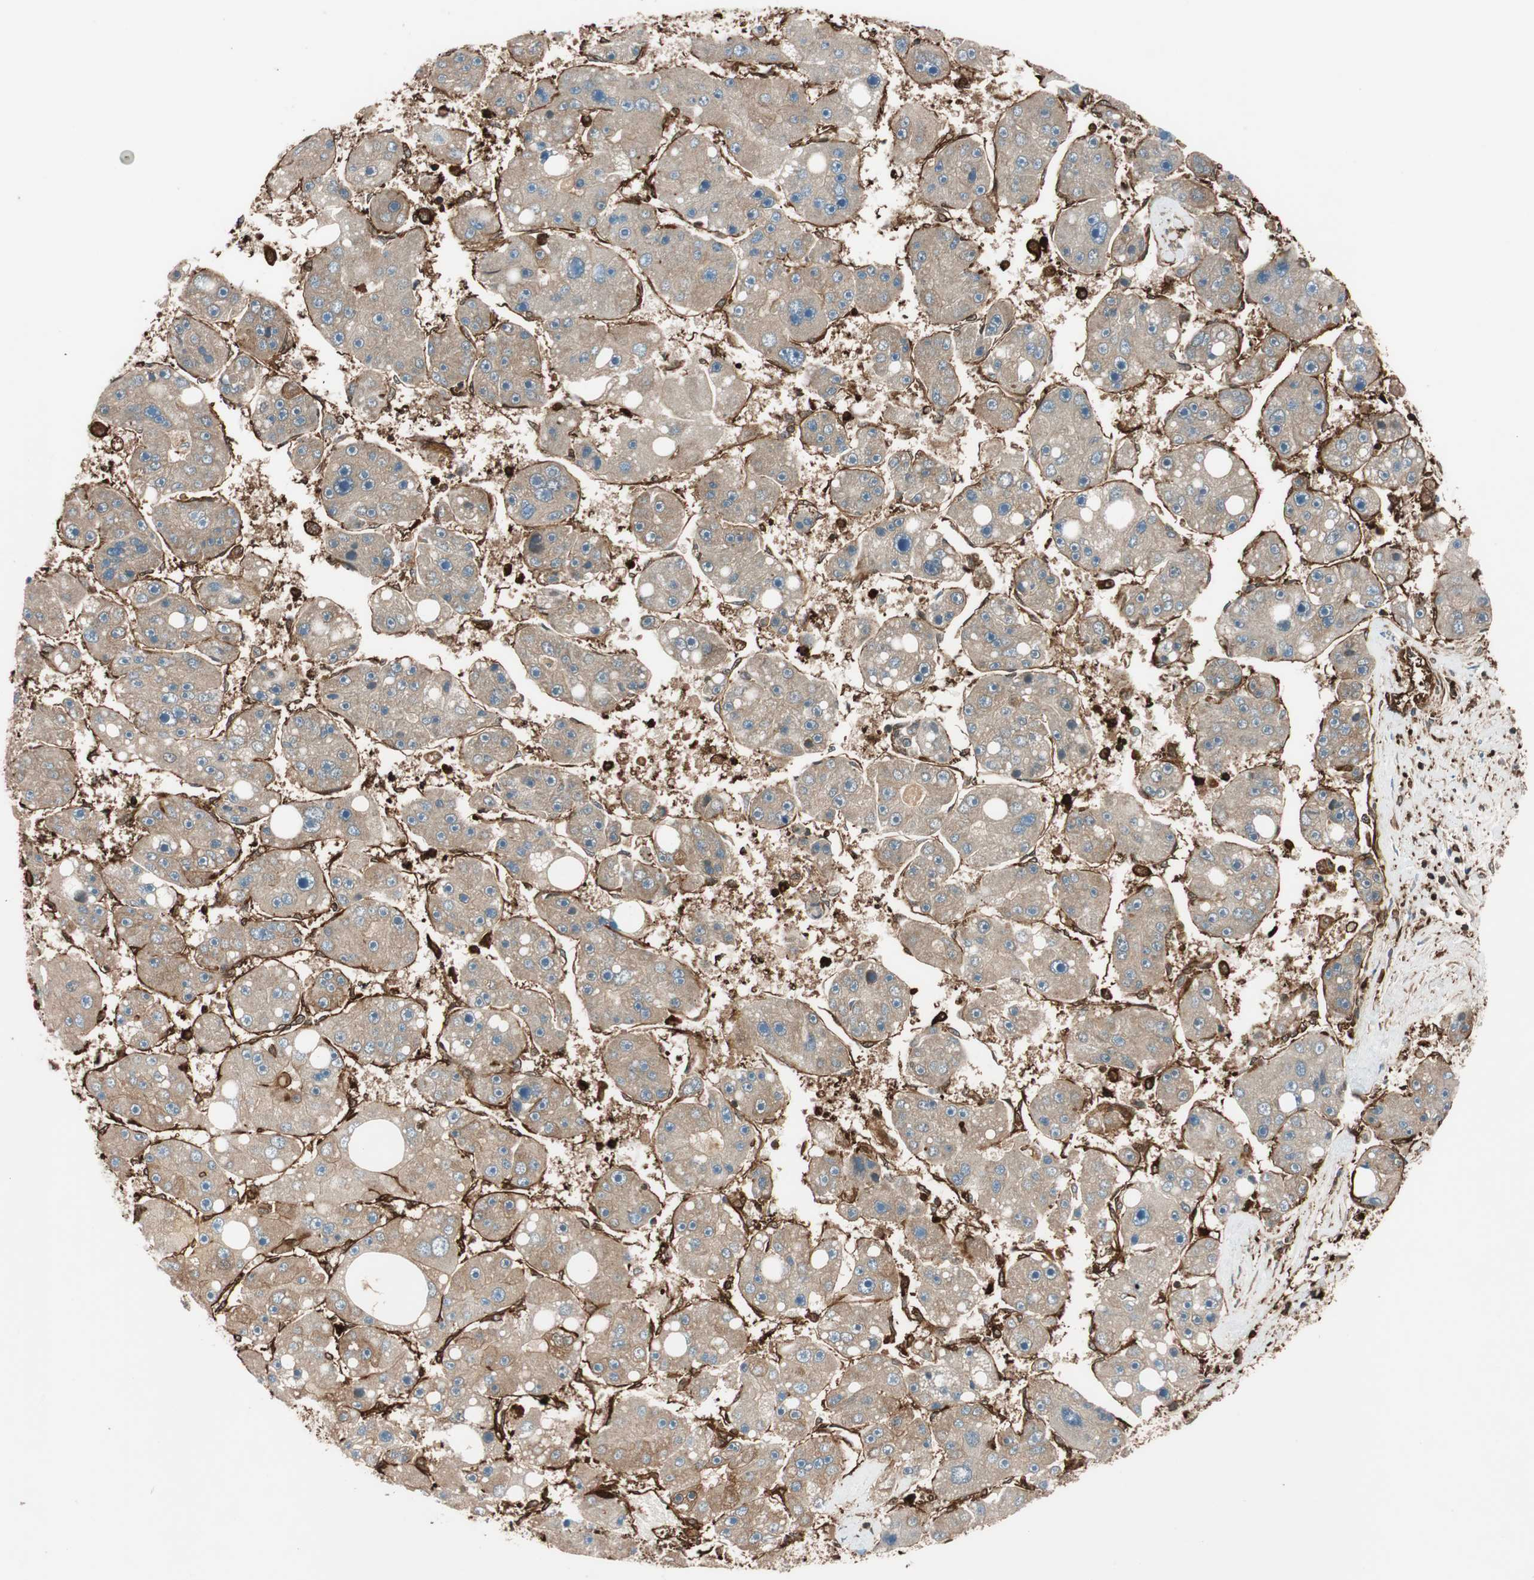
{"staining": {"intensity": "moderate", "quantity": ">75%", "location": "cytoplasmic/membranous"}, "tissue": "liver cancer", "cell_type": "Tumor cells", "image_type": "cancer", "snomed": [{"axis": "morphology", "description": "Carcinoma, Hepatocellular, NOS"}, {"axis": "topography", "description": "Liver"}], "caption": "Human liver cancer stained with a brown dye demonstrates moderate cytoplasmic/membranous positive expression in approximately >75% of tumor cells.", "gene": "VASP", "patient": {"sex": "female", "age": 61}}